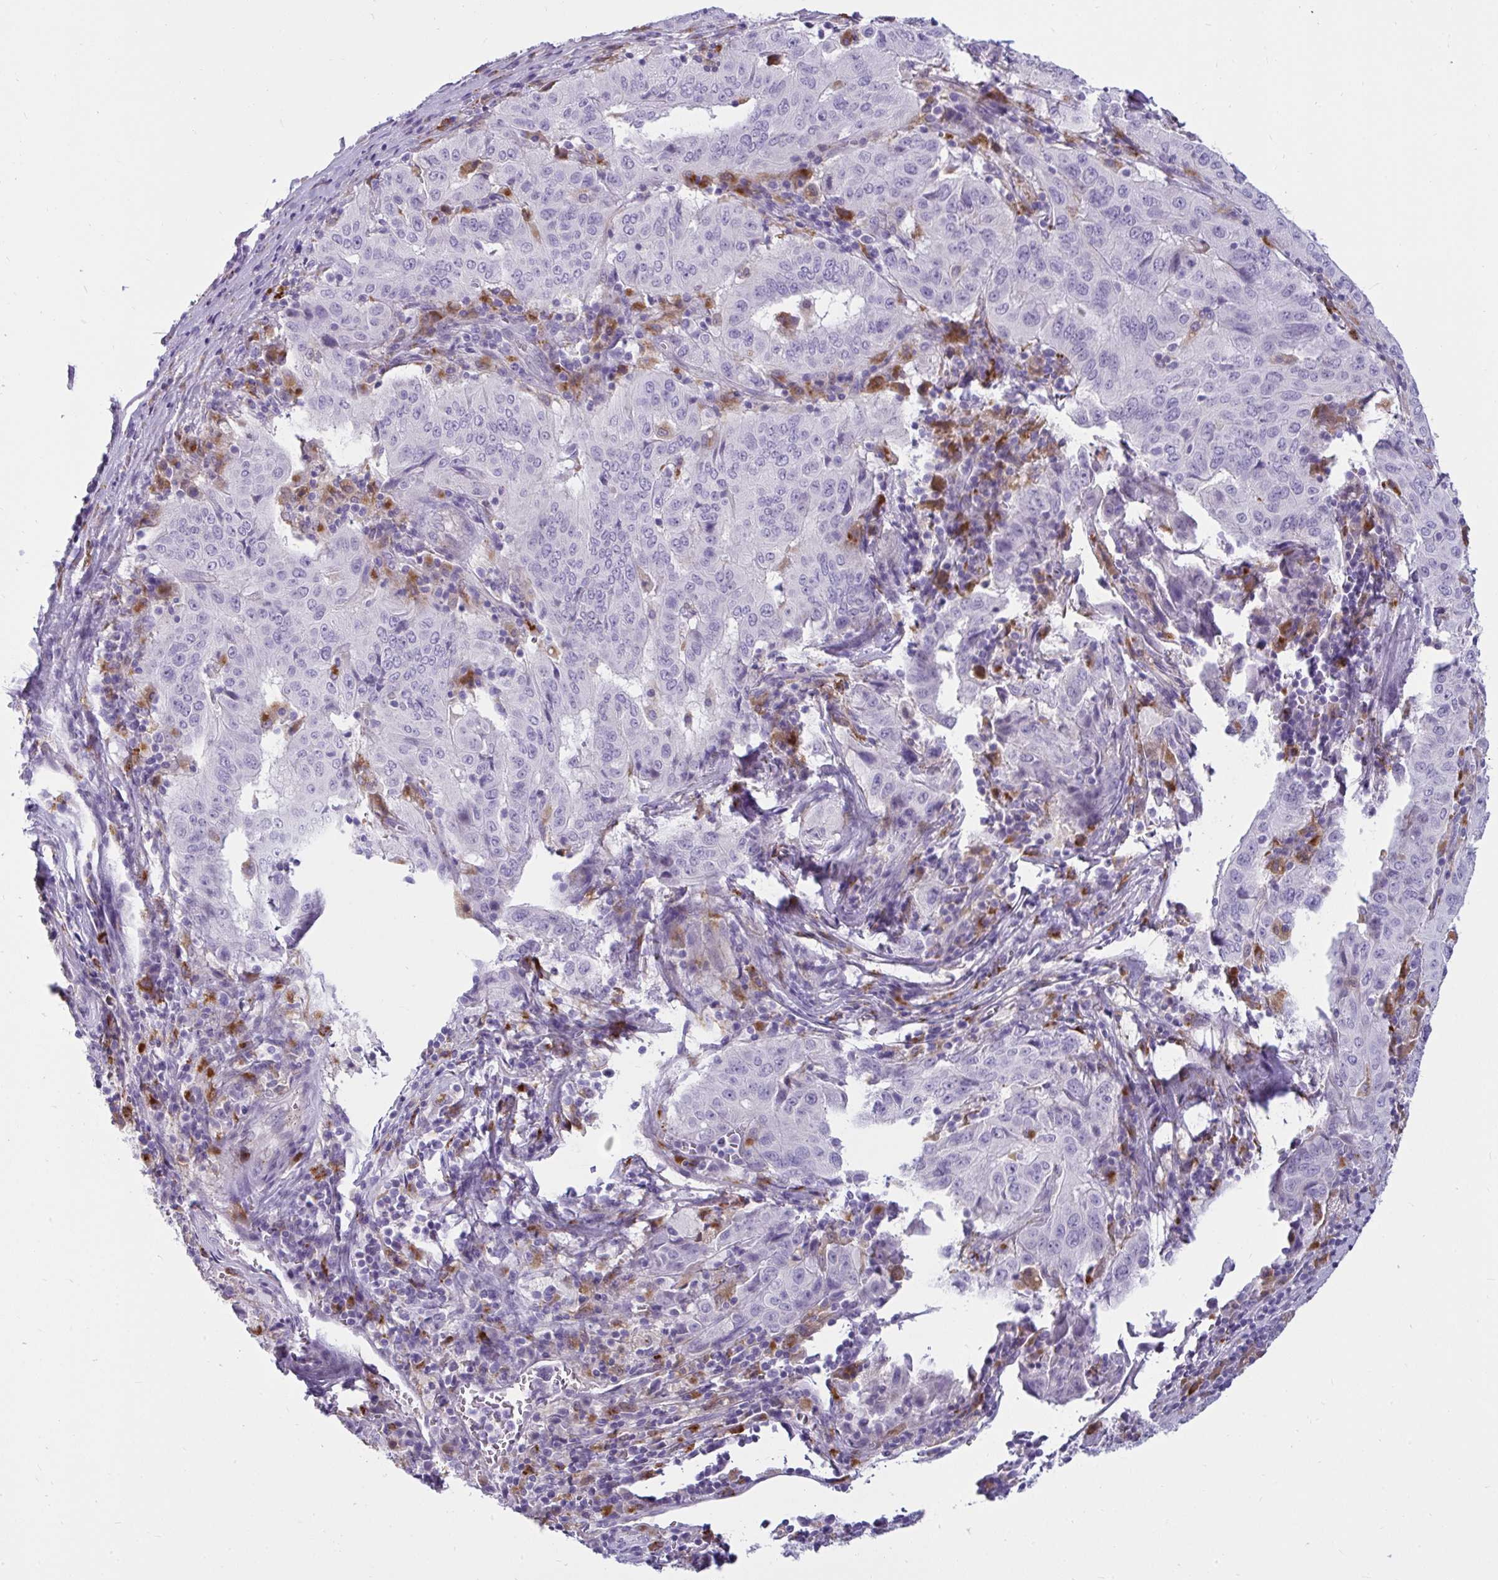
{"staining": {"intensity": "negative", "quantity": "none", "location": "none"}, "tissue": "pancreatic cancer", "cell_type": "Tumor cells", "image_type": "cancer", "snomed": [{"axis": "morphology", "description": "Adenocarcinoma, NOS"}, {"axis": "topography", "description": "Pancreas"}], "caption": "The photomicrograph shows no significant expression in tumor cells of pancreatic adenocarcinoma.", "gene": "CTSZ", "patient": {"sex": "male", "age": 63}}